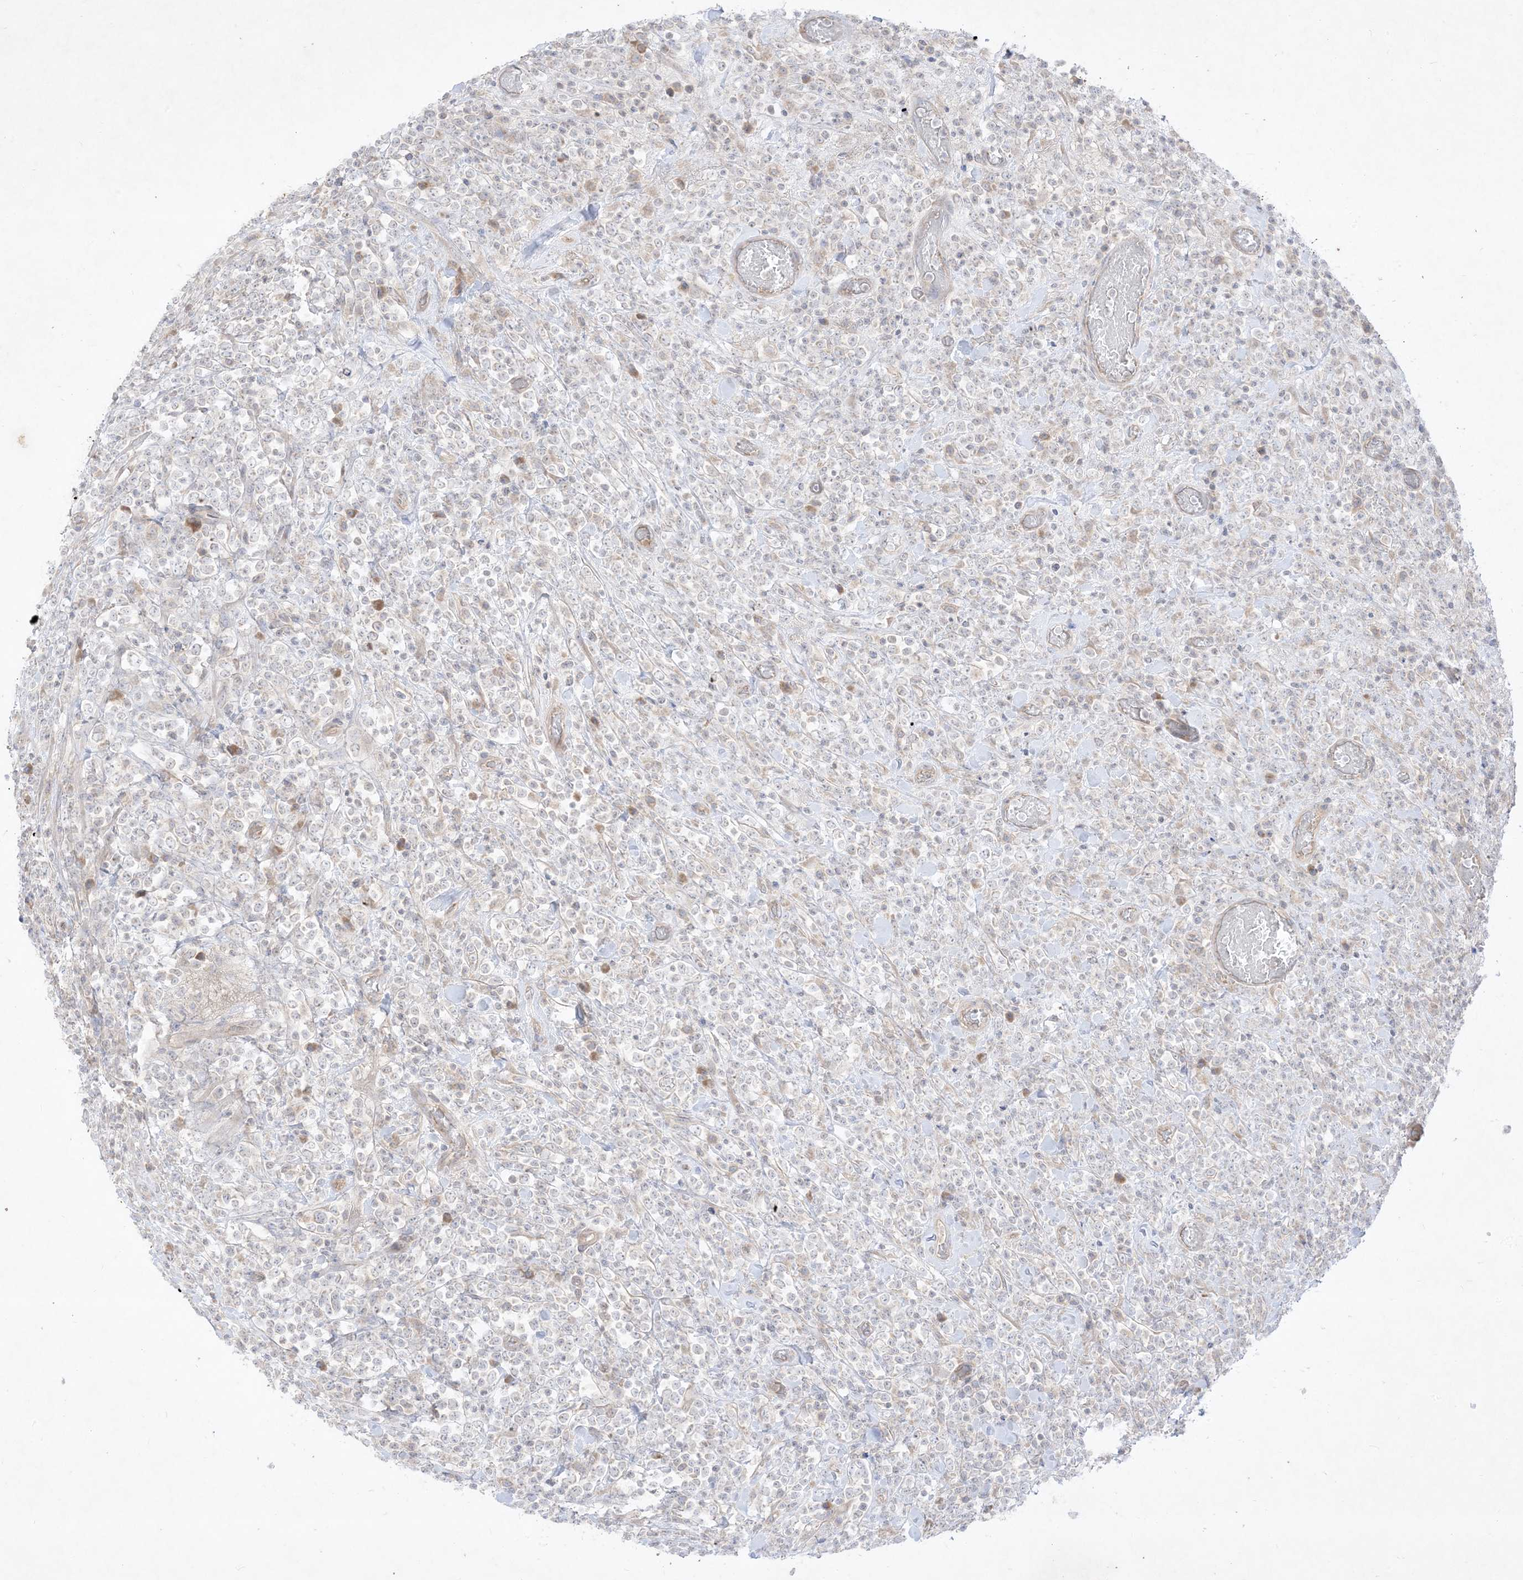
{"staining": {"intensity": "negative", "quantity": "none", "location": "none"}, "tissue": "lymphoma", "cell_type": "Tumor cells", "image_type": "cancer", "snomed": [{"axis": "morphology", "description": "Malignant lymphoma, non-Hodgkin's type, High grade"}, {"axis": "topography", "description": "Colon"}], "caption": "IHC image of neoplastic tissue: human lymphoma stained with DAB (3,3'-diaminobenzidine) displays no significant protein staining in tumor cells.", "gene": "PLEKHA3", "patient": {"sex": "female", "age": 53}}